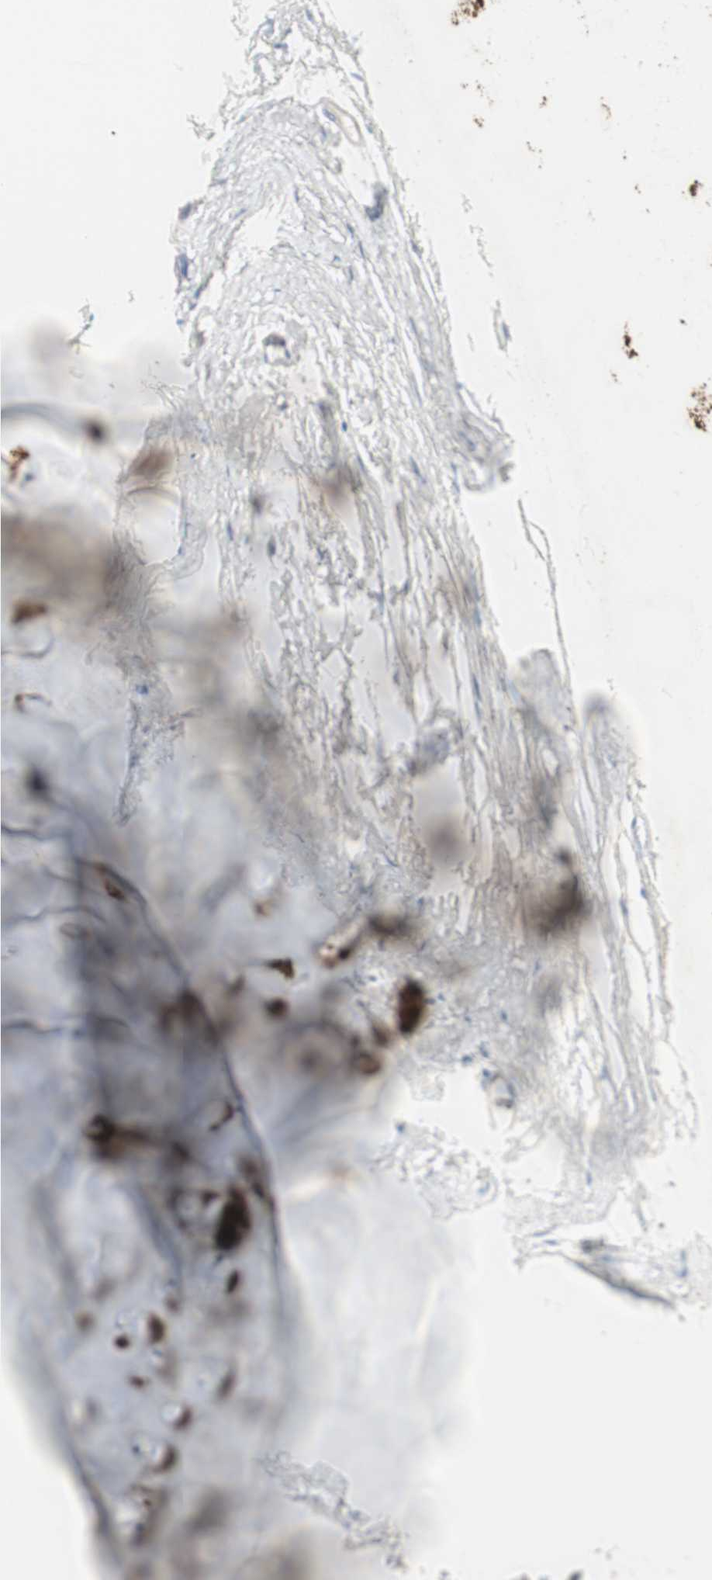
{"staining": {"intensity": "strong", "quantity": ">75%", "location": "cytoplasmic/membranous"}, "tissue": "soft tissue", "cell_type": "Chondrocytes", "image_type": "normal", "snomed": [{"axis": "morphology", "description": "Normal tissue, NOS"}, {"axis": "topography", "description": "Bronchus"}], "caption": "Human soft tissue stained with a brown dye displays strong cytoplasmic/membranous positive staining in about >75% of chondrocytes.", "gene": "CDHR5", "patient": {"sex": "female", "age": 73}}